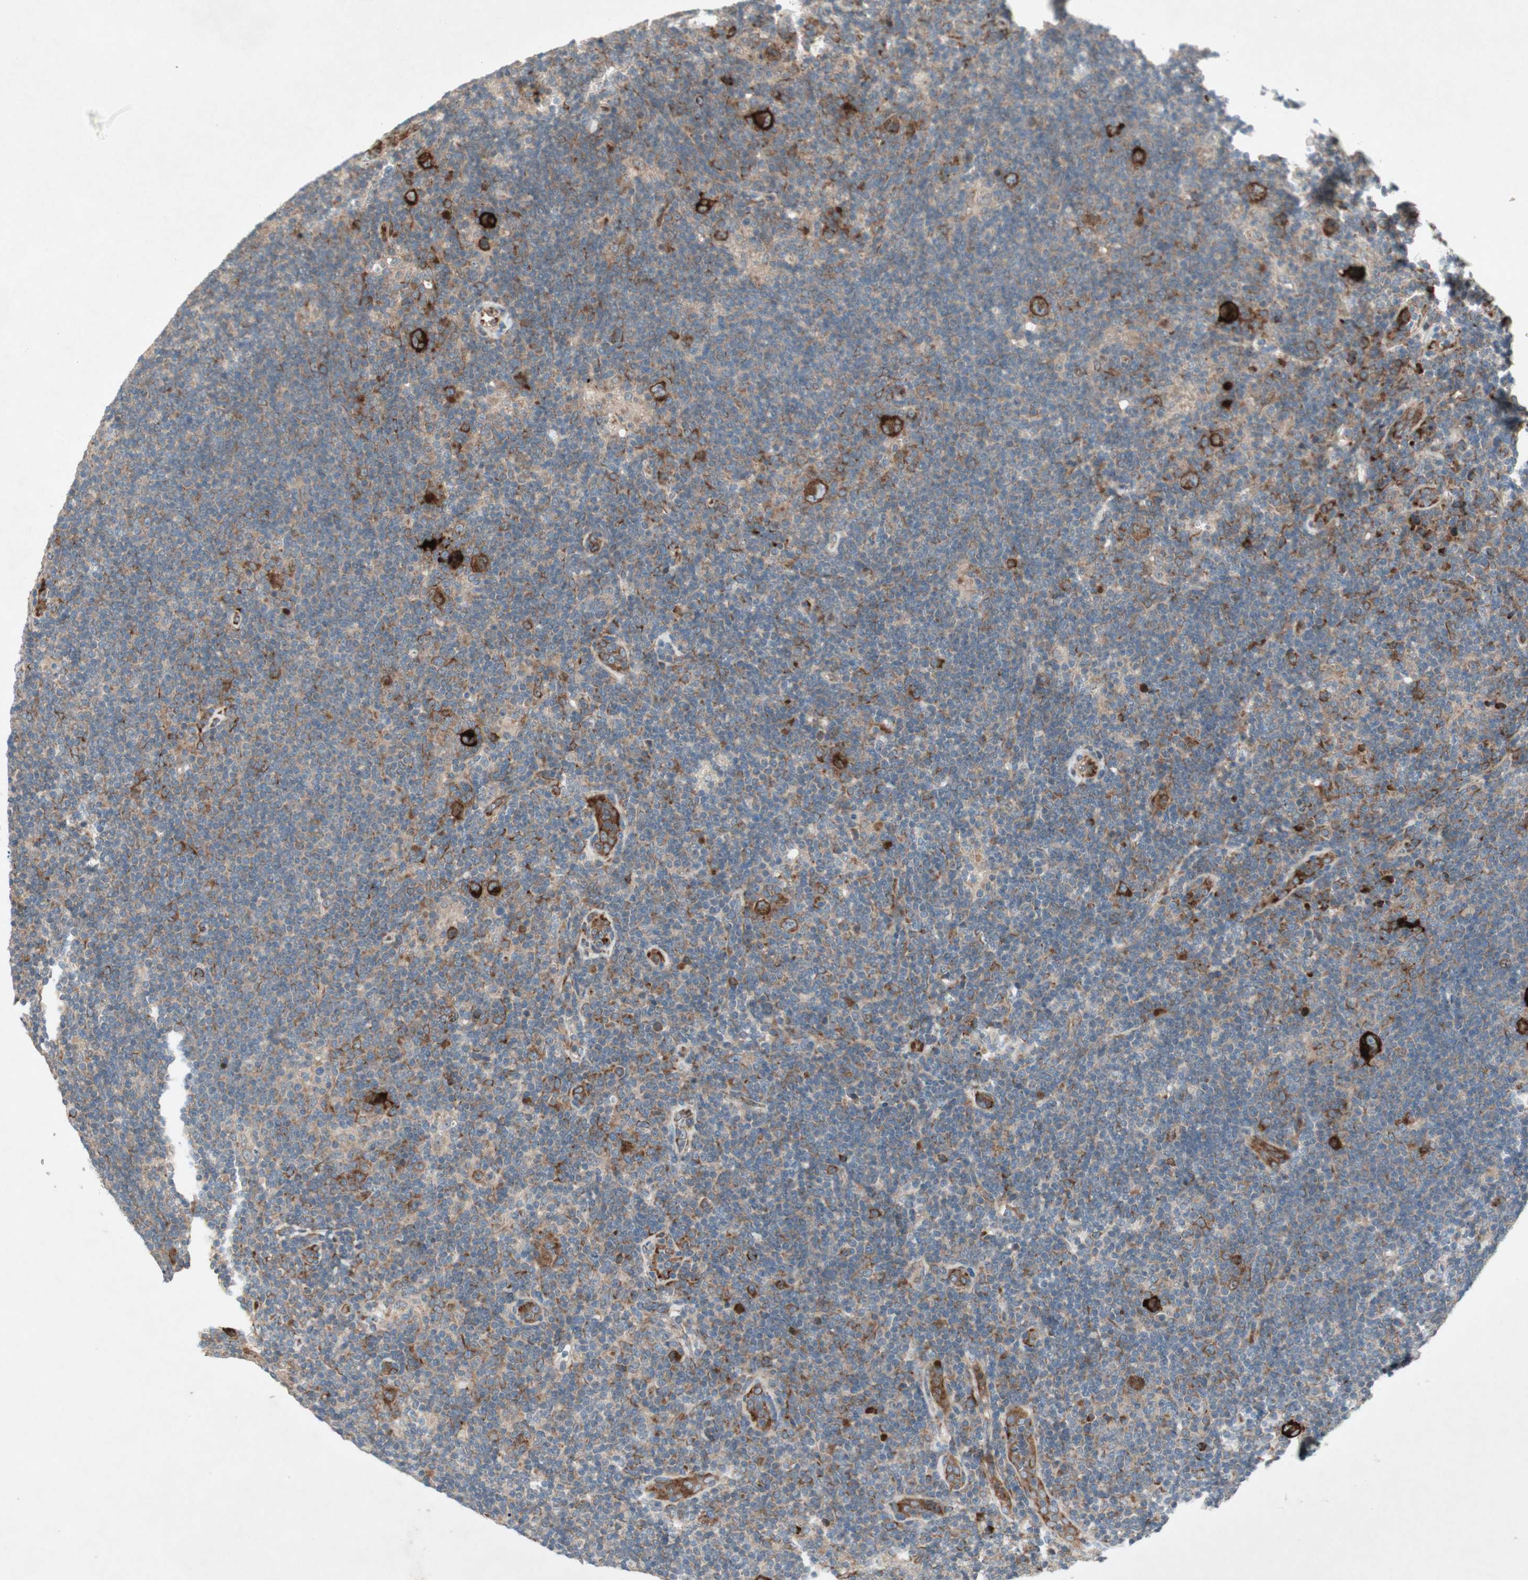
{"staining": {"intensity": "strong", "quantity": ">75%", "location": "cytoplasmic/membranous"}, "tissue": "lymphoma", "cell_type": "Tumor cells", "image_type": "cancer", "snomed": [{"axis": "morphology", "description": "Hodgkin's disease, NOS"}, {"axis": "topography", "description": "Lymph node"}], "caption": "Lymphoma stained with a protein marker demonstrates strong staining in tumor cells.", "gene": "APOO", "patient": {"sex": "female", "age": 57}}